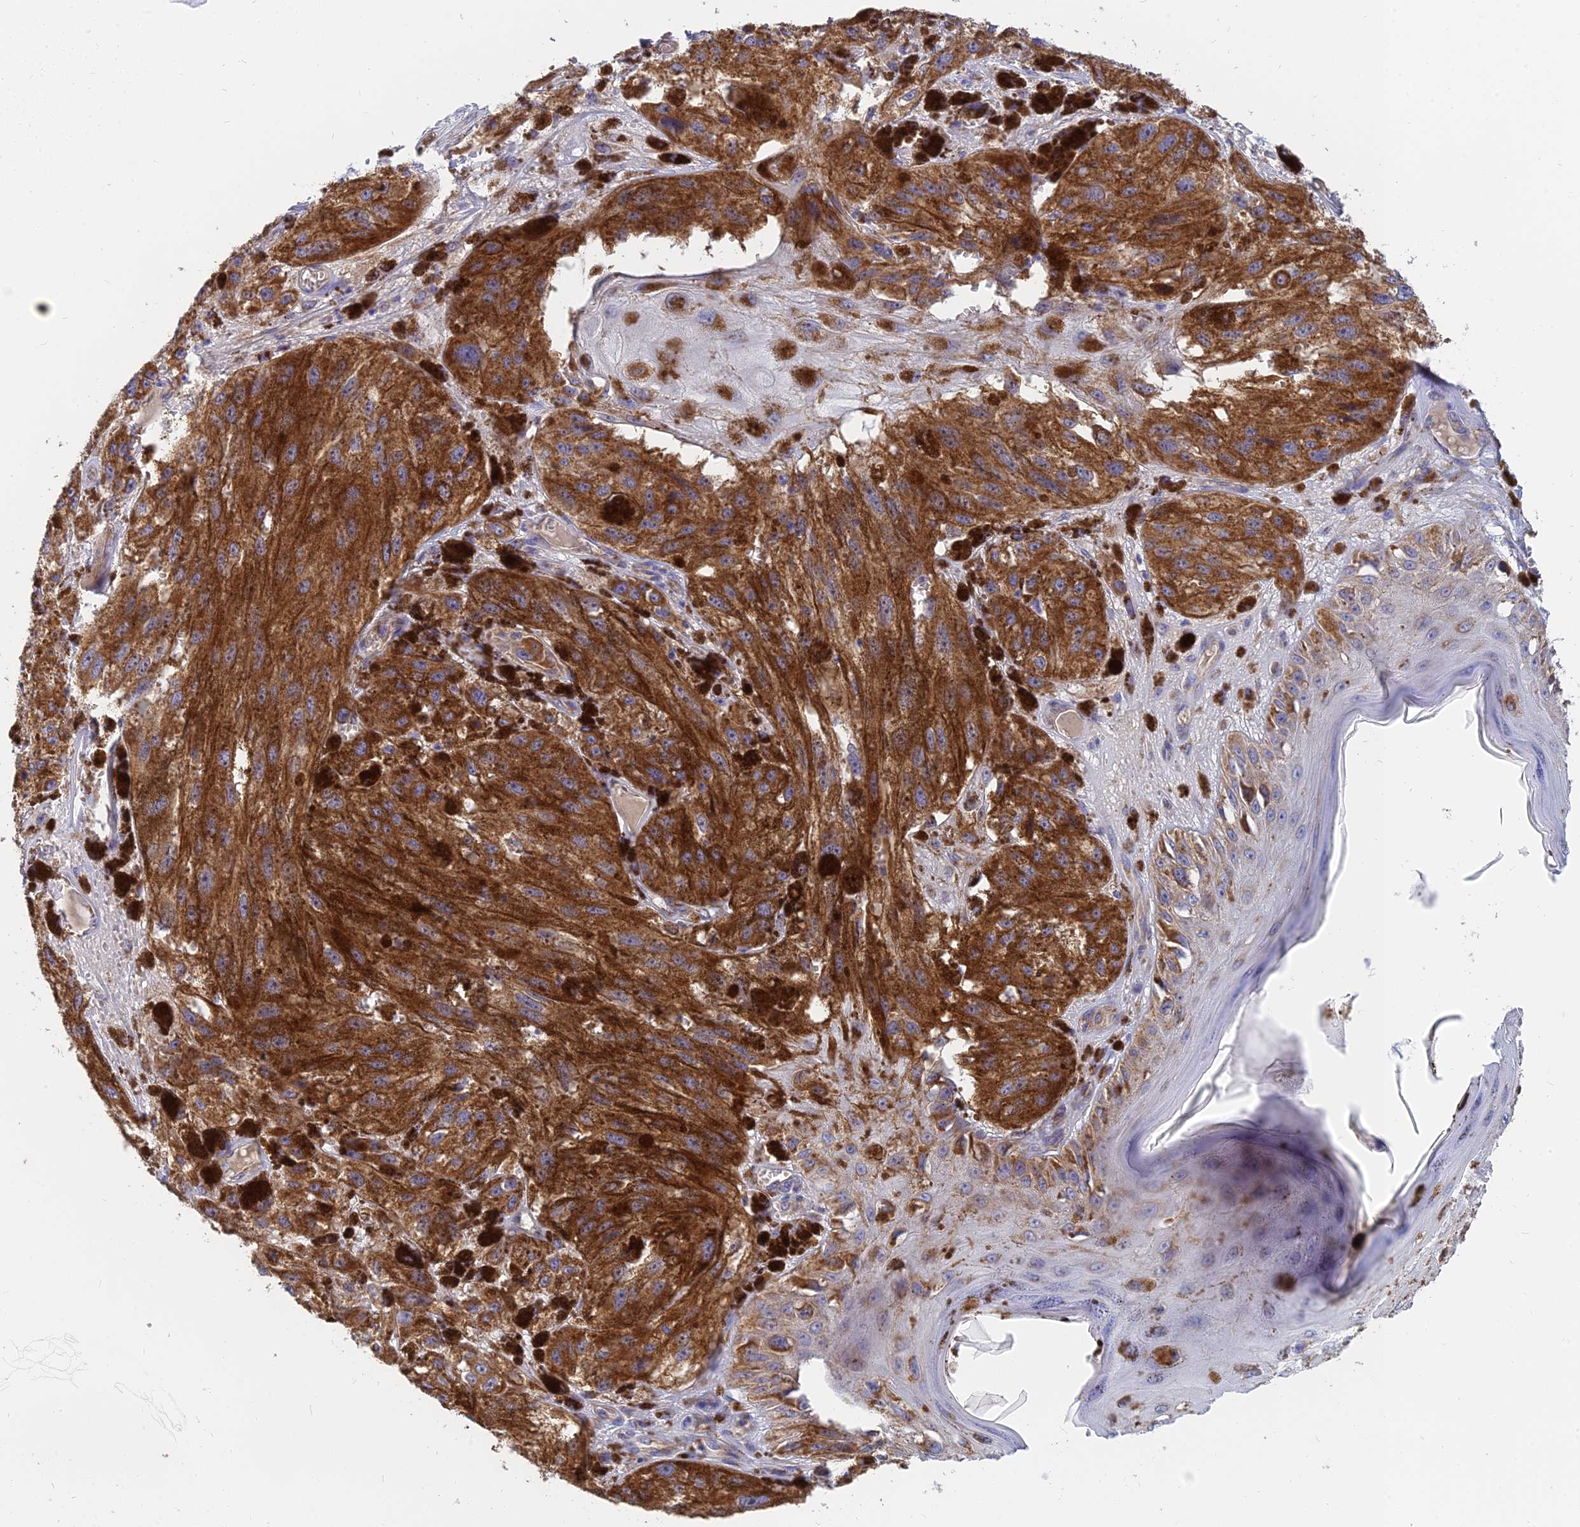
{"staining": {"intensity": "strong", "quantity": ">75%", "location": "cytoplasmic/membranous"}, "tissue": "melanoma", "cell_type": "Tumor cells", "image_type": "cancer", "snomed": [{"axis": "morphology", "description": "Malignant melanoma, NOS"}, {"axis": "topography", "description": "Skin"}], "caption": "Human malignant melanoma stained with a protein marker displays strong staining in tumor cells.", "gene": "MRPL15", "patient": {"sex": "male", "age": 88}}